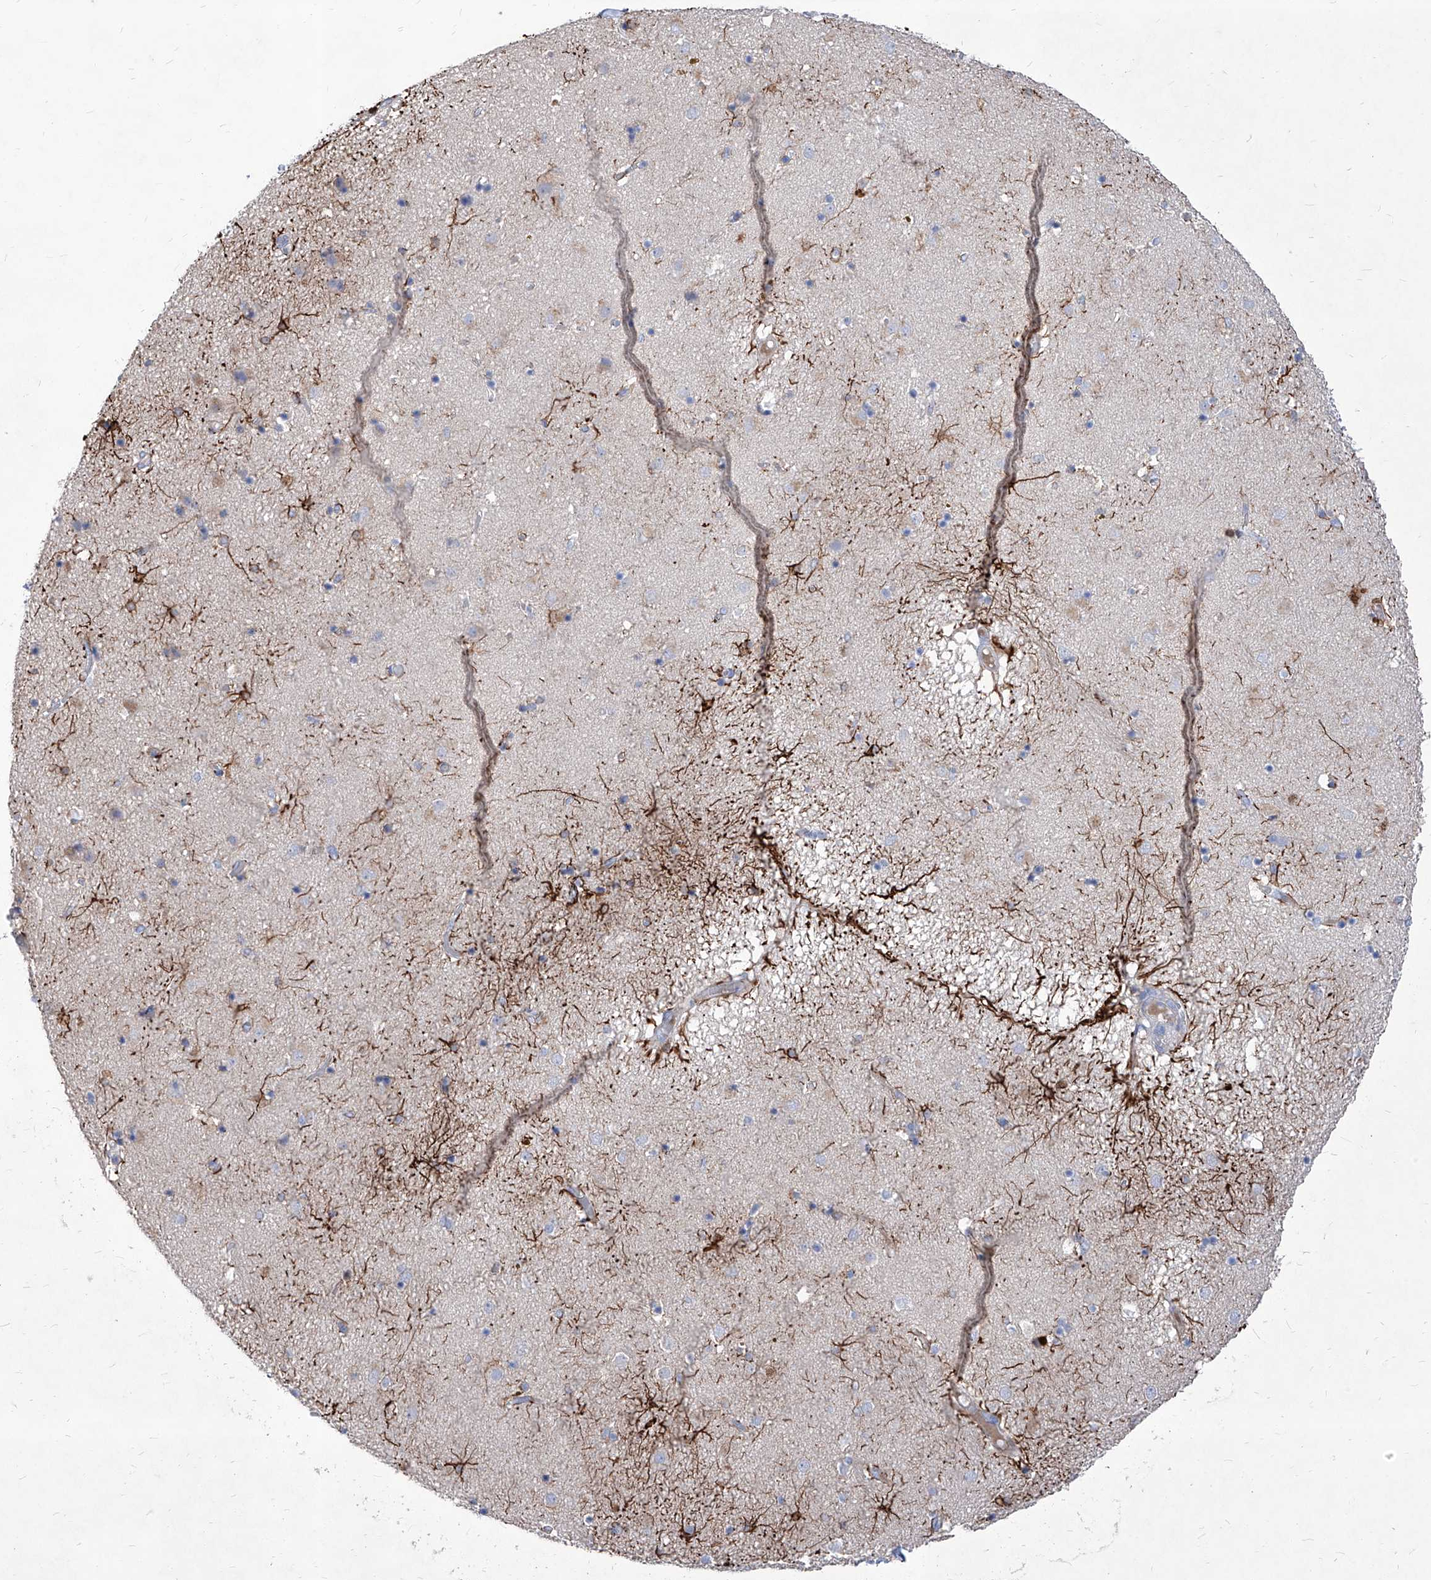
{"staining": {"intensity": "negative", "quantity": "none", "location": "none"}, "tissue": "caudate", "cell_type": "Glial cells", "image_type": "normal", "snomed": [{"axis": "morphology", "description": "Normal tissue, NOS"}, {"axis": "topography", "description": "Lateral ventricle wall"}], "caption": "Immunohistochemistry (IHC) photomicrograph of benign human caudate stained for a protein (brown), which shows no staining in glial cells.", "gene": "UBOX5", "patient": {"sex": "male", "age": 70}}